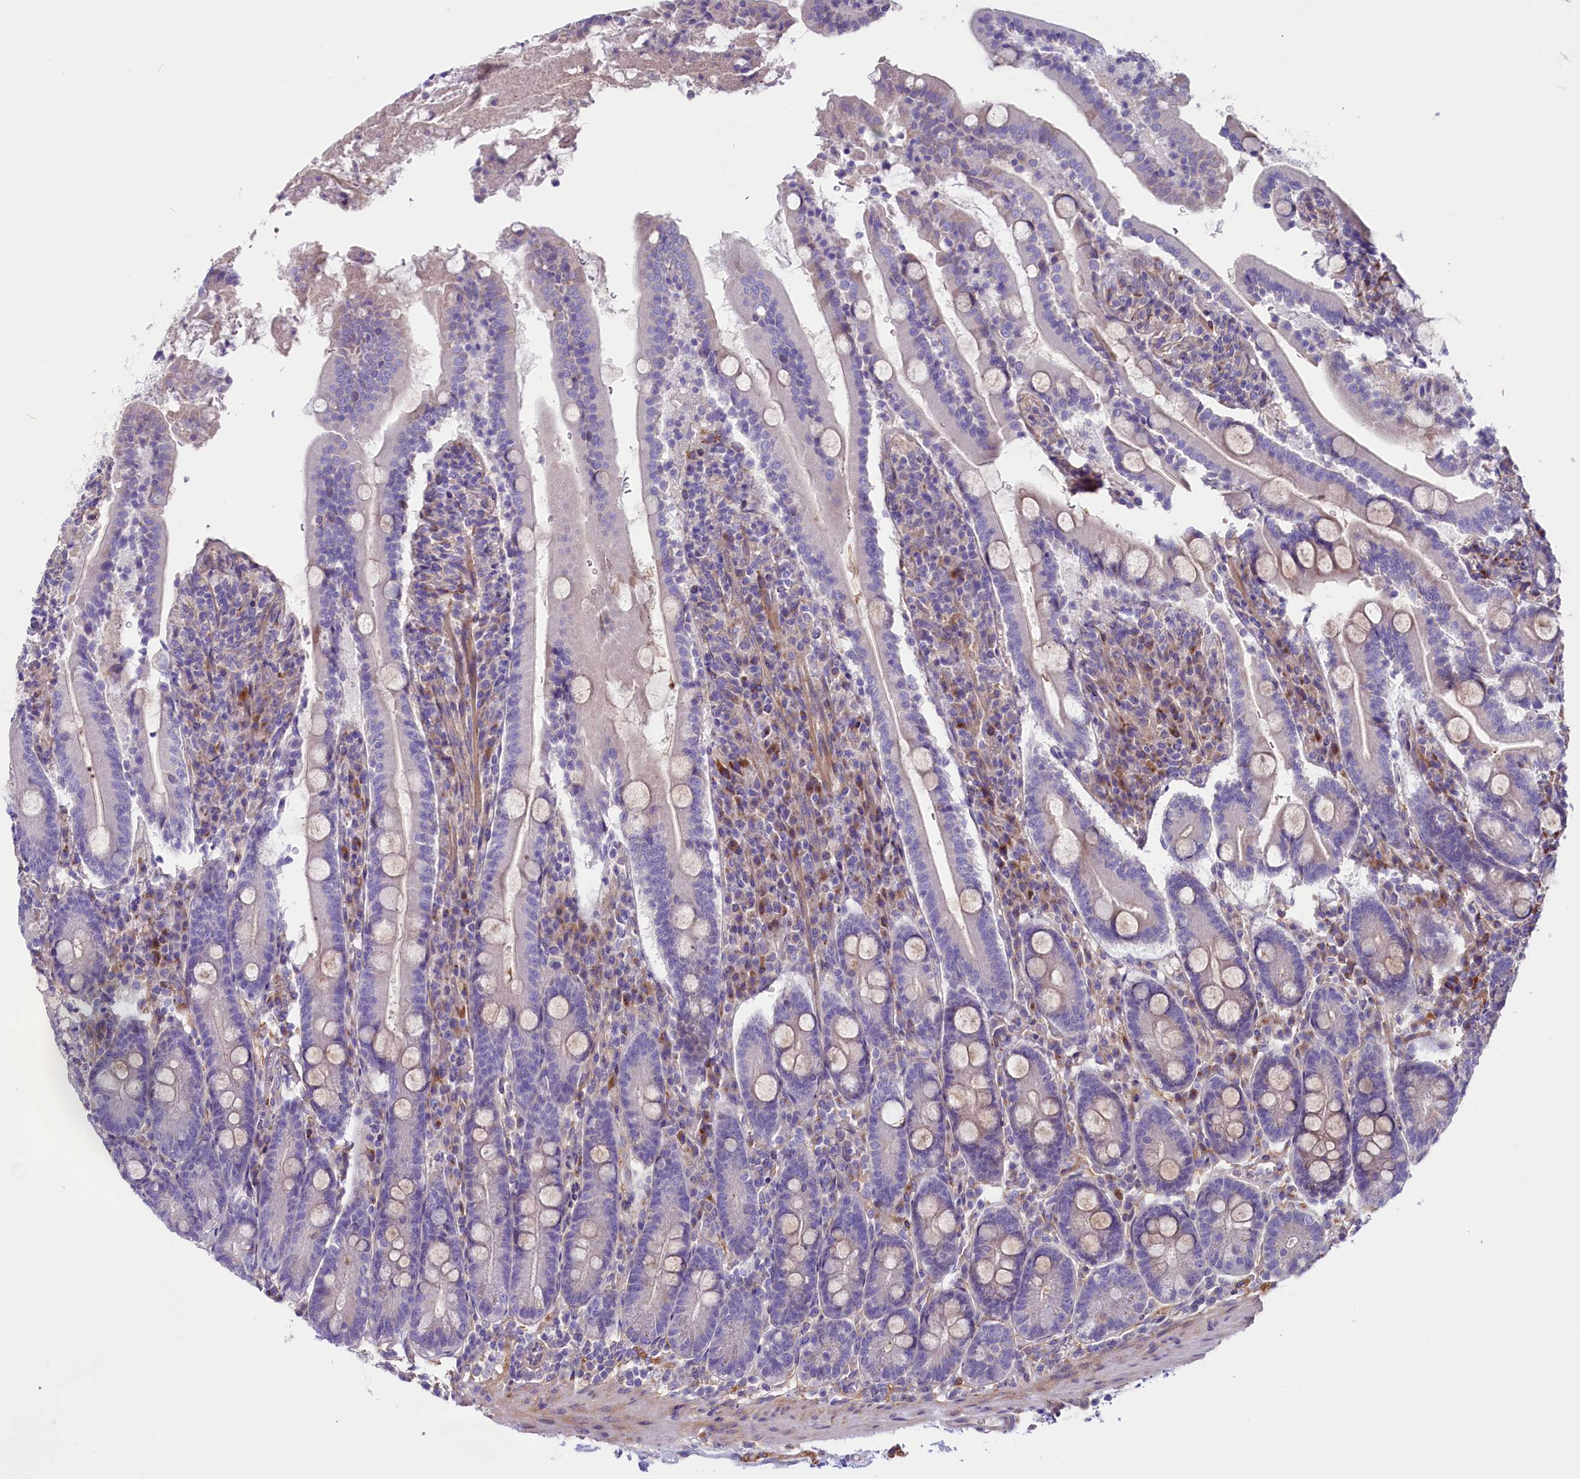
{"staining": {"intensity": "negative", "quantity": "none", "location": "none"}, "tissue": "duodenum", "cell_type": "Glandular cells", "image_type": "normal", "snomed": [{"axis": "morphology", "description": "Normal tissue, NOS"}, {"axis": "topography", "description": "Duodenum"}], "caption": "Immunohistochemistry photomicrograph of unremarkable human duodenum stained for a protein (brown), which shows no expression in glandular cells.", "gene": "GPR108", "patient": {"sex": "male", "age": 35}}